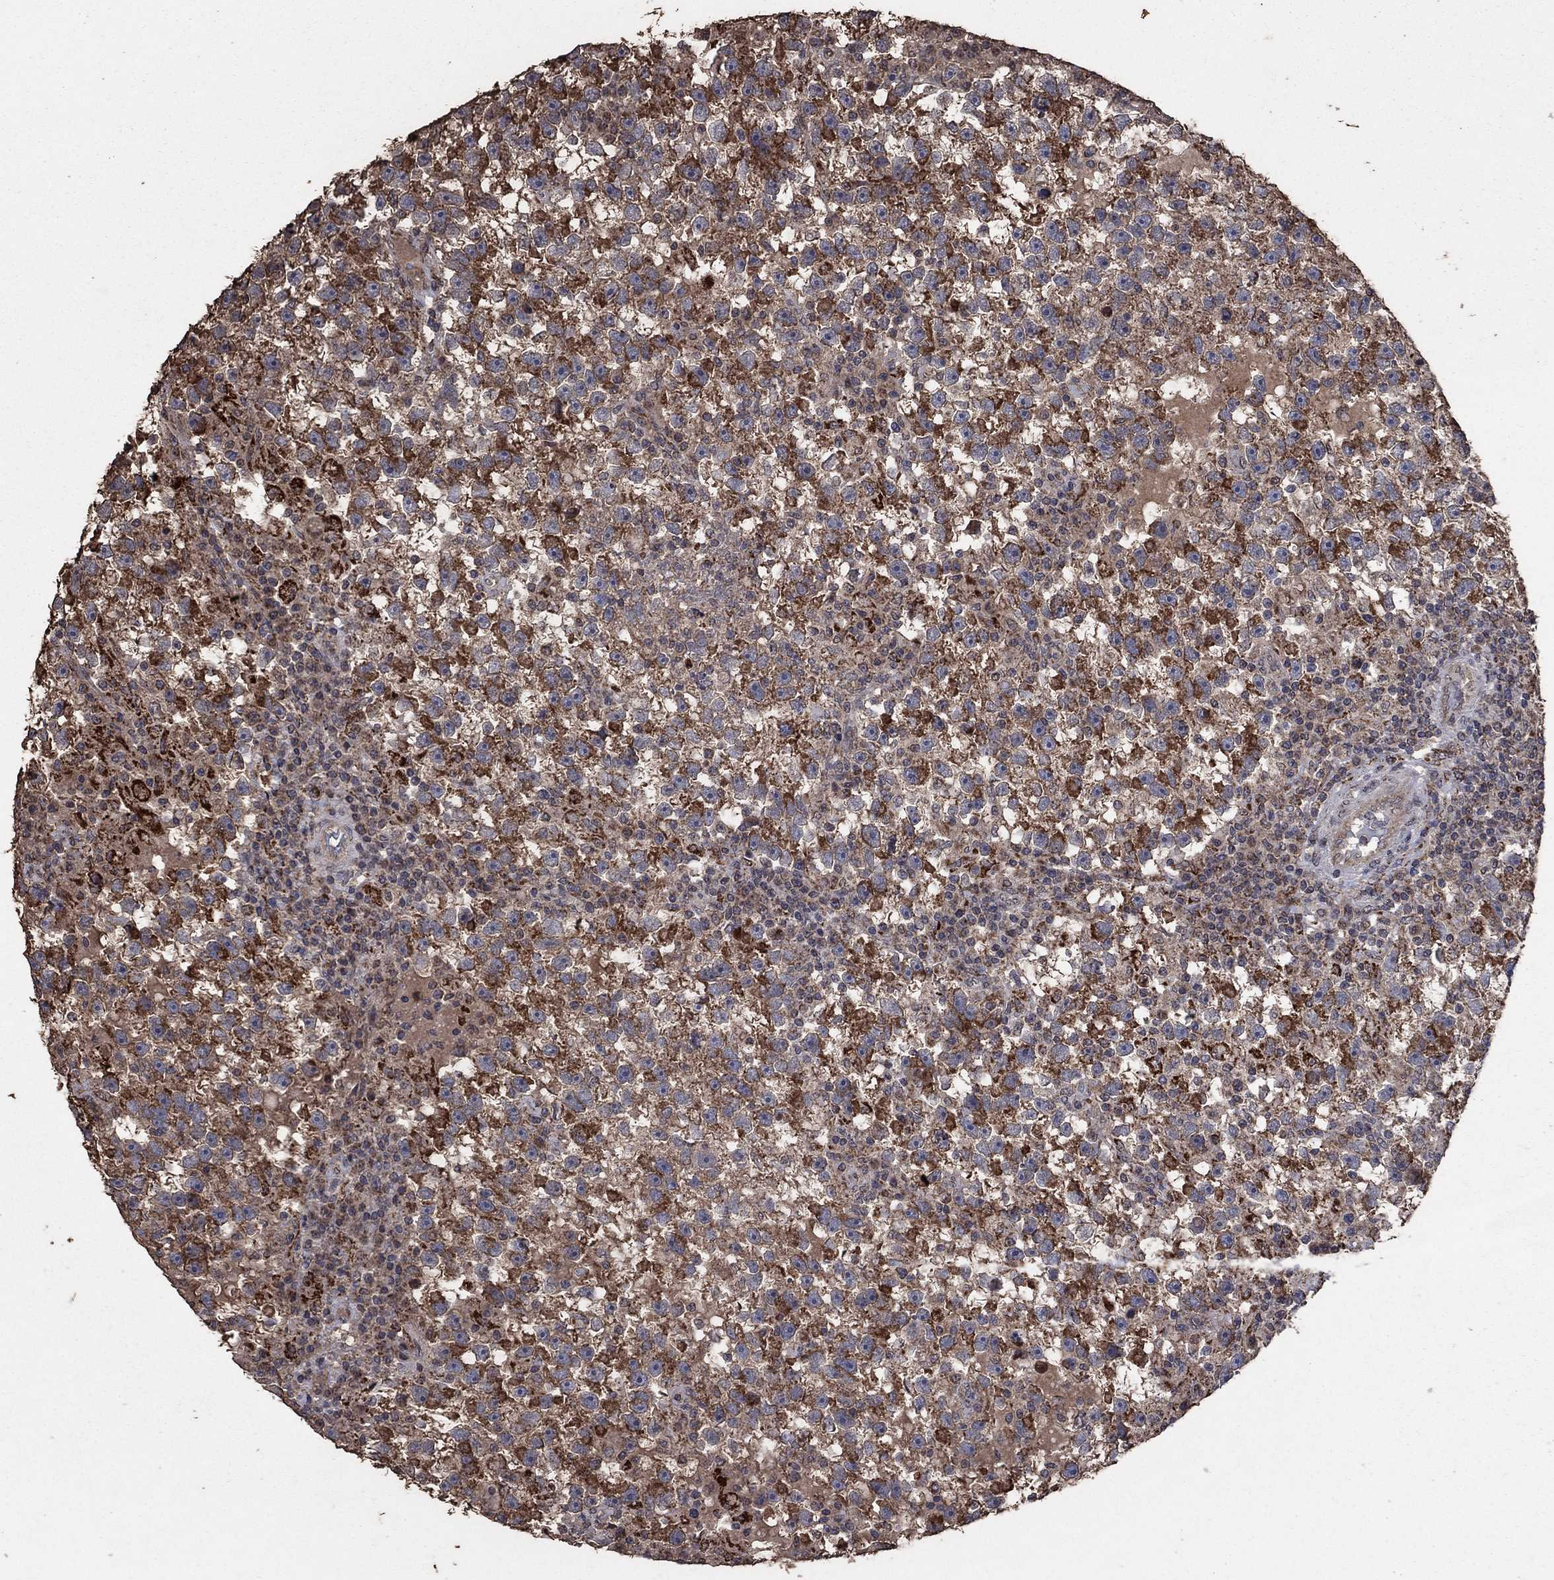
{"staining": {"intensity": "strong", "quantity": "25%-75%", "location": "cytoplasmic/membranous"}, "tissue": "testis cancer", "cell_type": "Tumor cells", "image_type": "cancer", "snomed": [{"axis": "morphology", "description": "Seminoma, NOS"}, {"axis": "topography", "description": "Testis"}], "caption": "Testis seminoma was stained to show a protein in brown. There is high levels of strong cytoplasmic/membranous staining in approximately 25%-75% of tumor cells. (DAB IHC, brown staining for protein, blue staining for nuclei).", "gene": "MRPS24", "patient": {"sex": "male", "age": 47}}